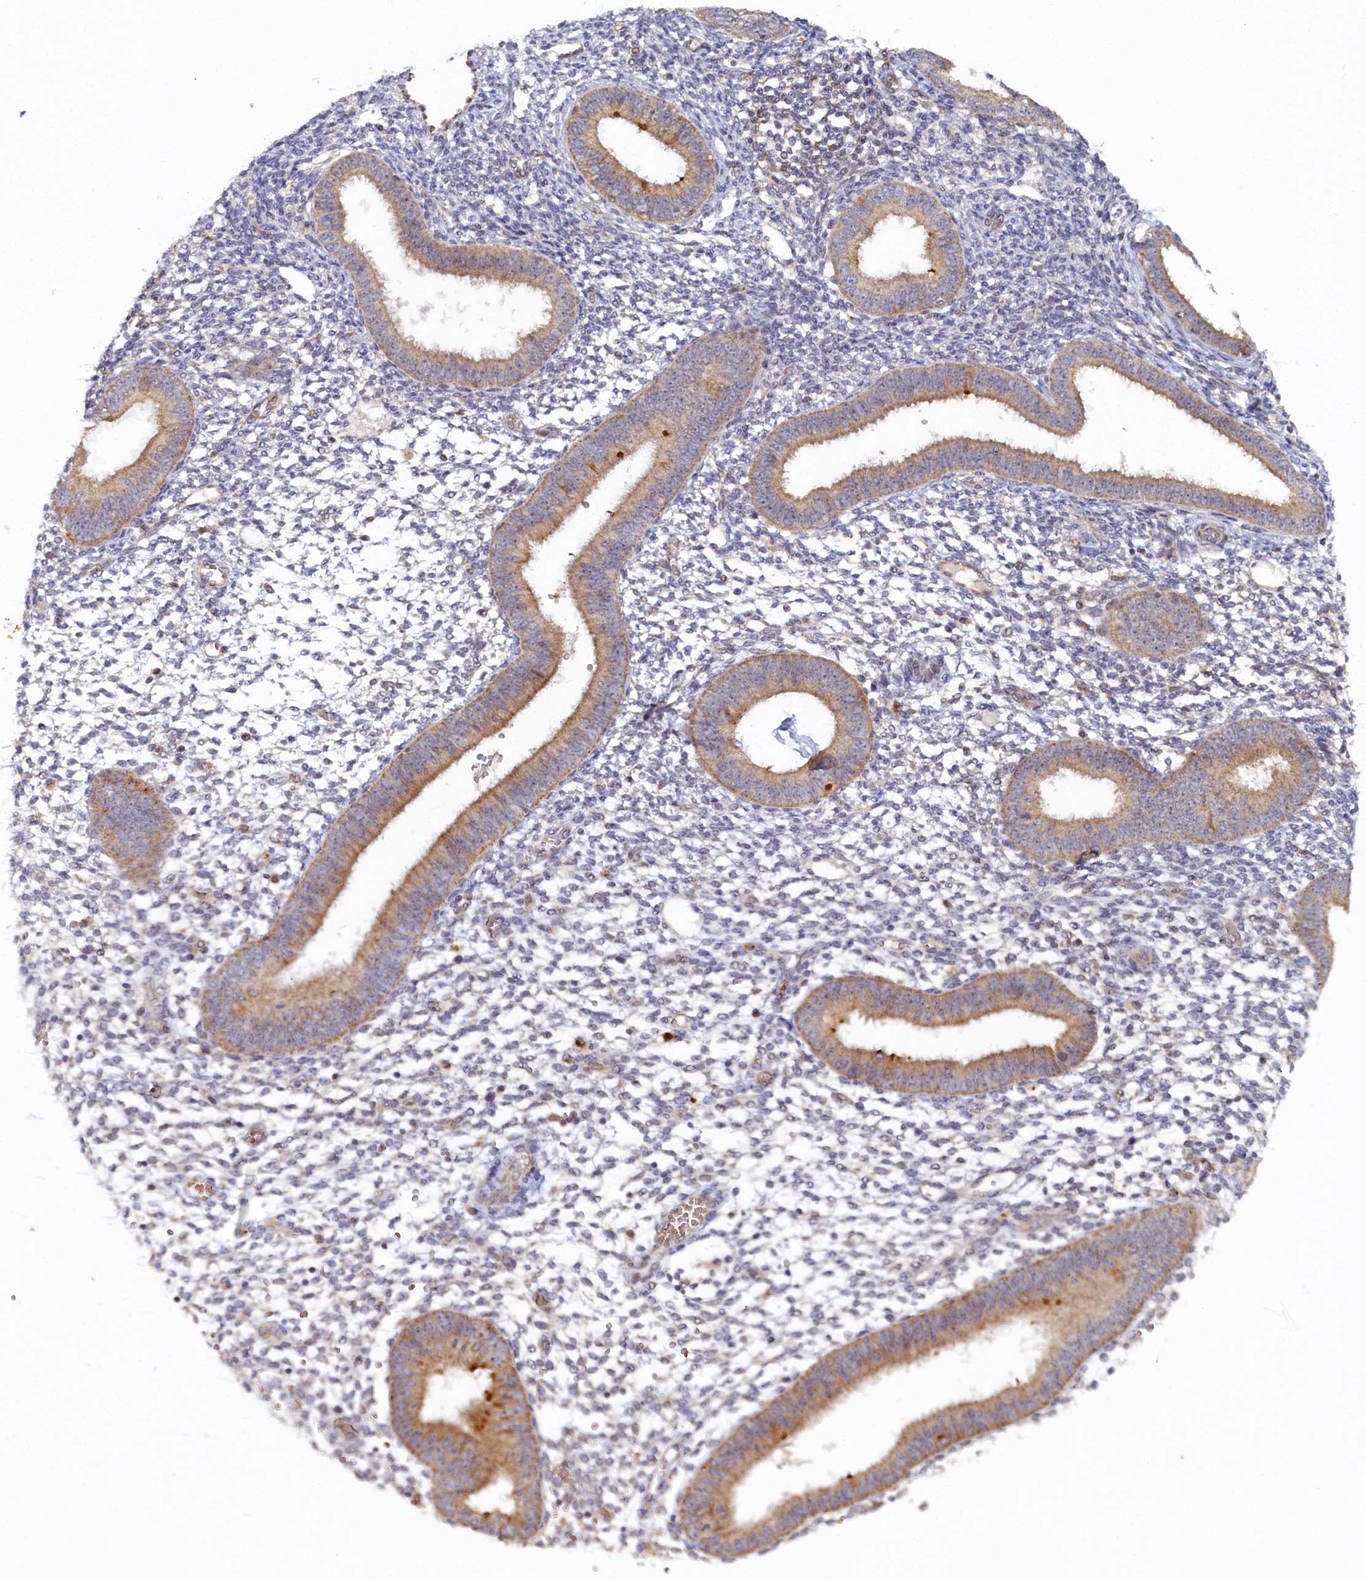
{"staining": {"intensity": "negative", "quantity": "none", "location": "none"}, "tissue": "endometrium", "cell_type": "Cells in endometrial stroma", "image_type": "normal", "snomed": [{"axis": "morphology", "description": "Normal tissue, NOS"}, {"axis": "topography", "description": "Uterus"}, {"axis": "topography", "description": "Endometrium"}], "caption": "Endometrium was stained to show a protein in brown. There is no significant positivity in cells in endometrial stroma.", "gene": "CEP20", "patient": {"sex": "female", "age": 48}}